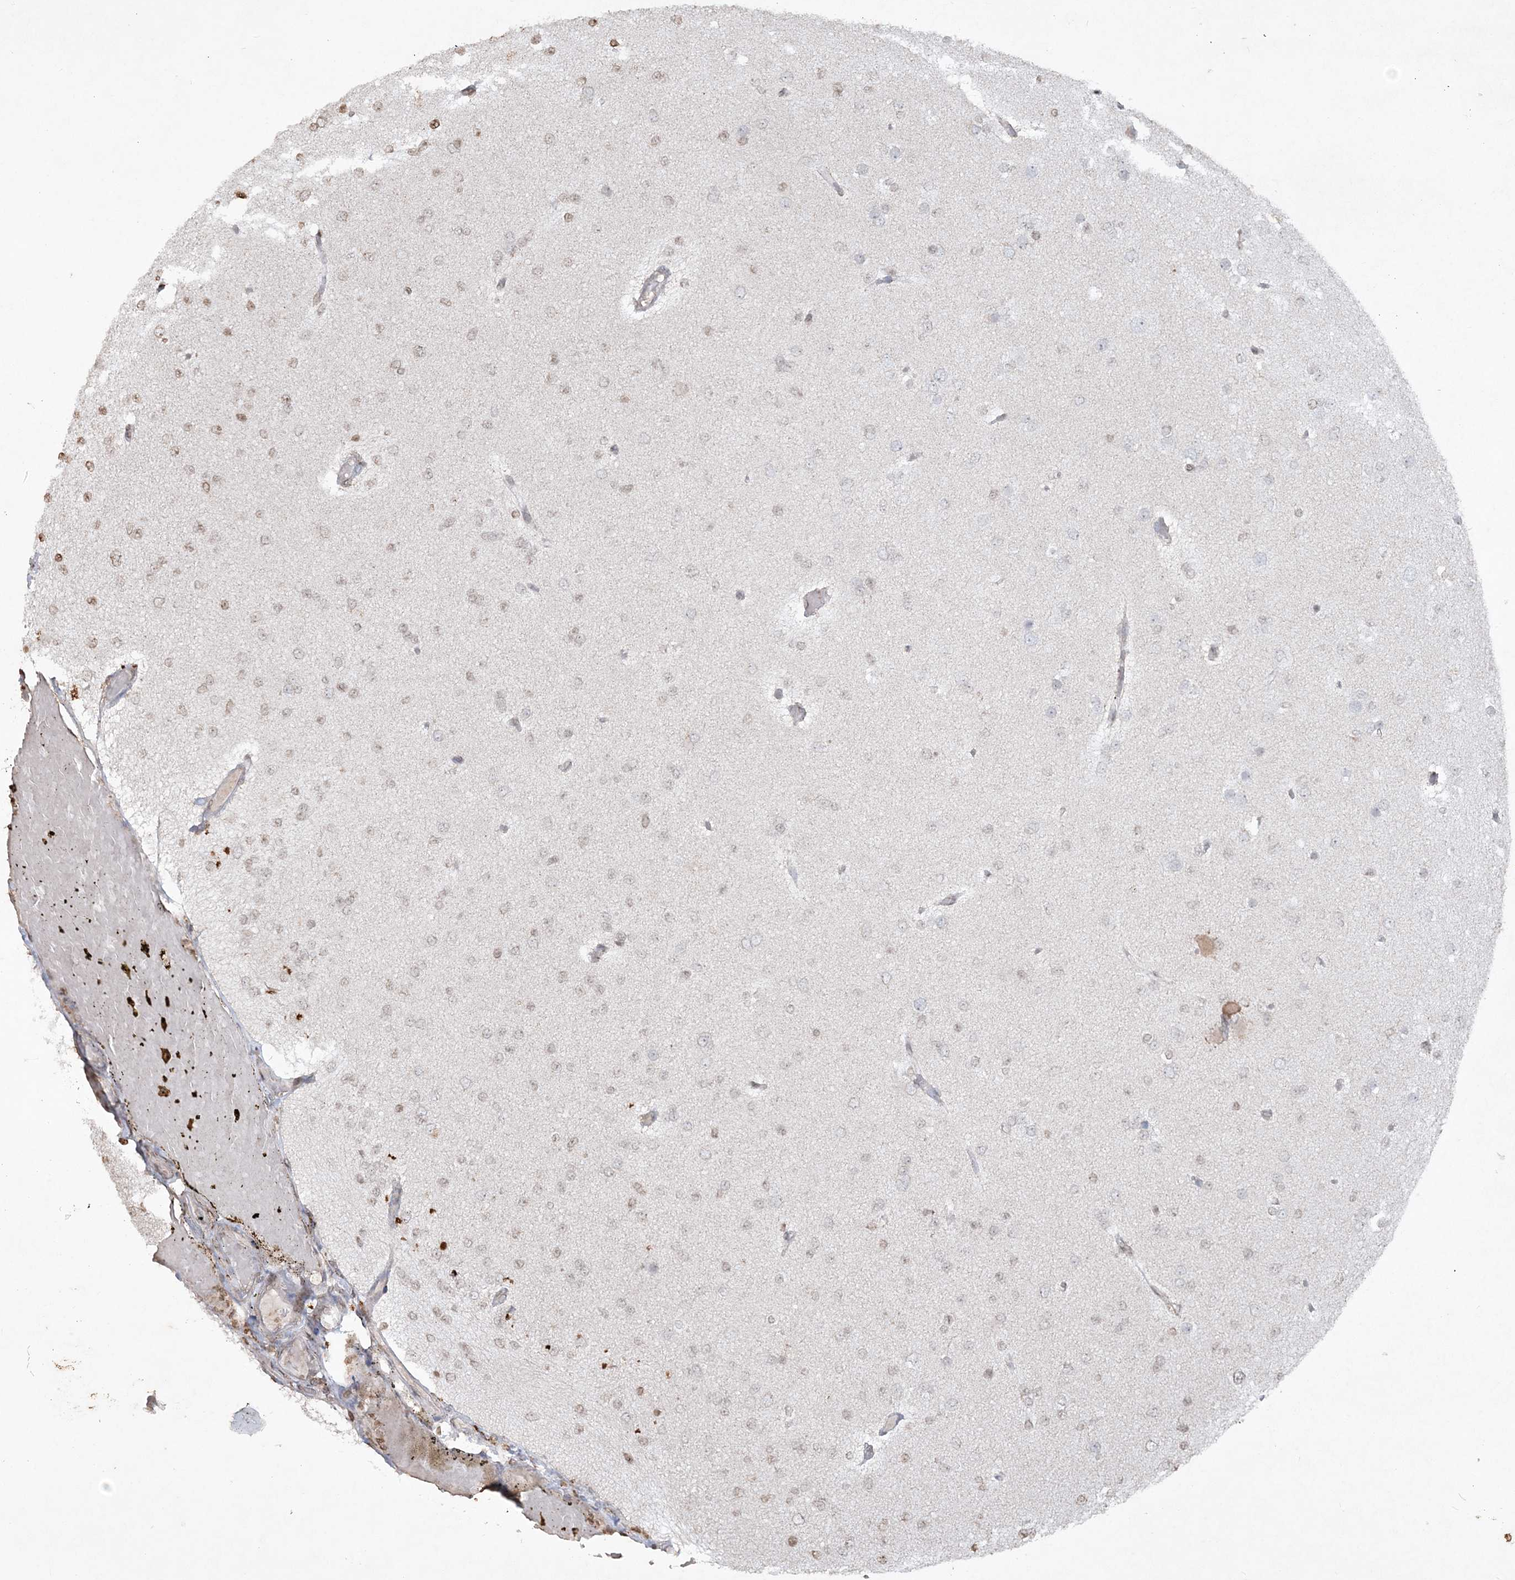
{"staining": {"intensity": "weak", "quantity": "<25%", "location": "cytoplasmic/membranous"}, "tissue": "glioma", "cell_type": "Tumor cells", "image_type": "cancer", "snomed": [{"axis": "morphology", "description": "Glioma, malignant, Low grade"}, {"axis": "topography", "description": "Brain"}], "caption": "Tumor cells are negative for brown protein staining in malignant glioma (low-grade). The staining was performed using DAB to visualize the protein expression in brown, while the nuclei were stained in blue with hematoxylin (Magnification: 20x).", "gene": "TTC7A", "patient": {"sex": "female", "age": 22}}